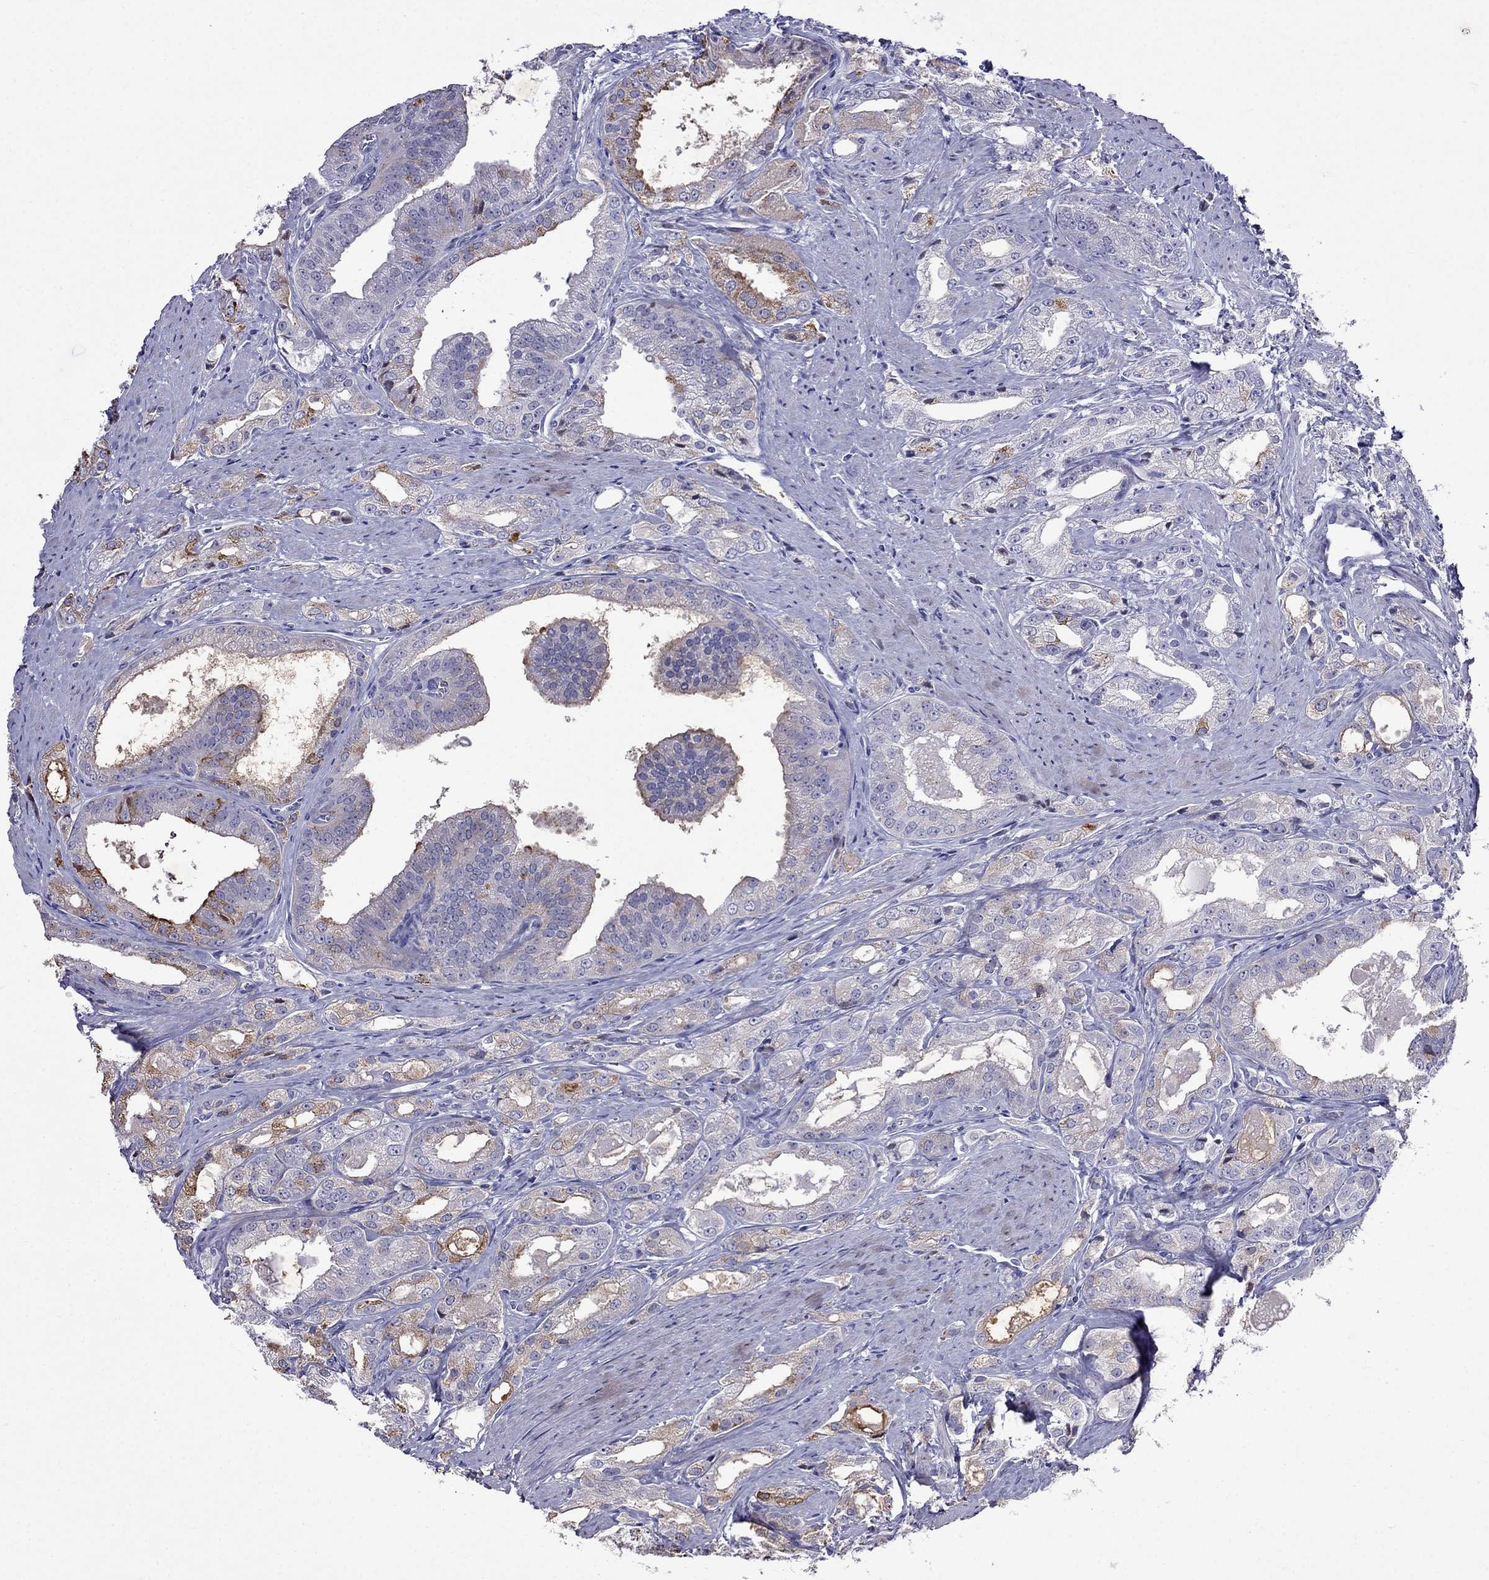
{"staining": {"intensity": "moderate", "quantity": "<25%", "location": "cytoplasmic/membranous"}, "tissue": "prostate cancer", "cell_type": "Tumor cells", "image_type": "cancer", "snomed": [{"axis": "morphology", "description": "Adenocarcinoma, NOS"}, {"axis": "morphology", "description": "Adenocarcinoma, High grade"}, {"axis": "topography", "description": "Prostate"}], "caption": "Tumor cells exhibit moderate cytoplasmic/membranous staining in approximately <25% of cells in prostate cancer. The protein of interest is shown in brown color, while the nuclei are stained blue.", "gene": "MGP", "patient": {"sex": "male", "age": 70}}